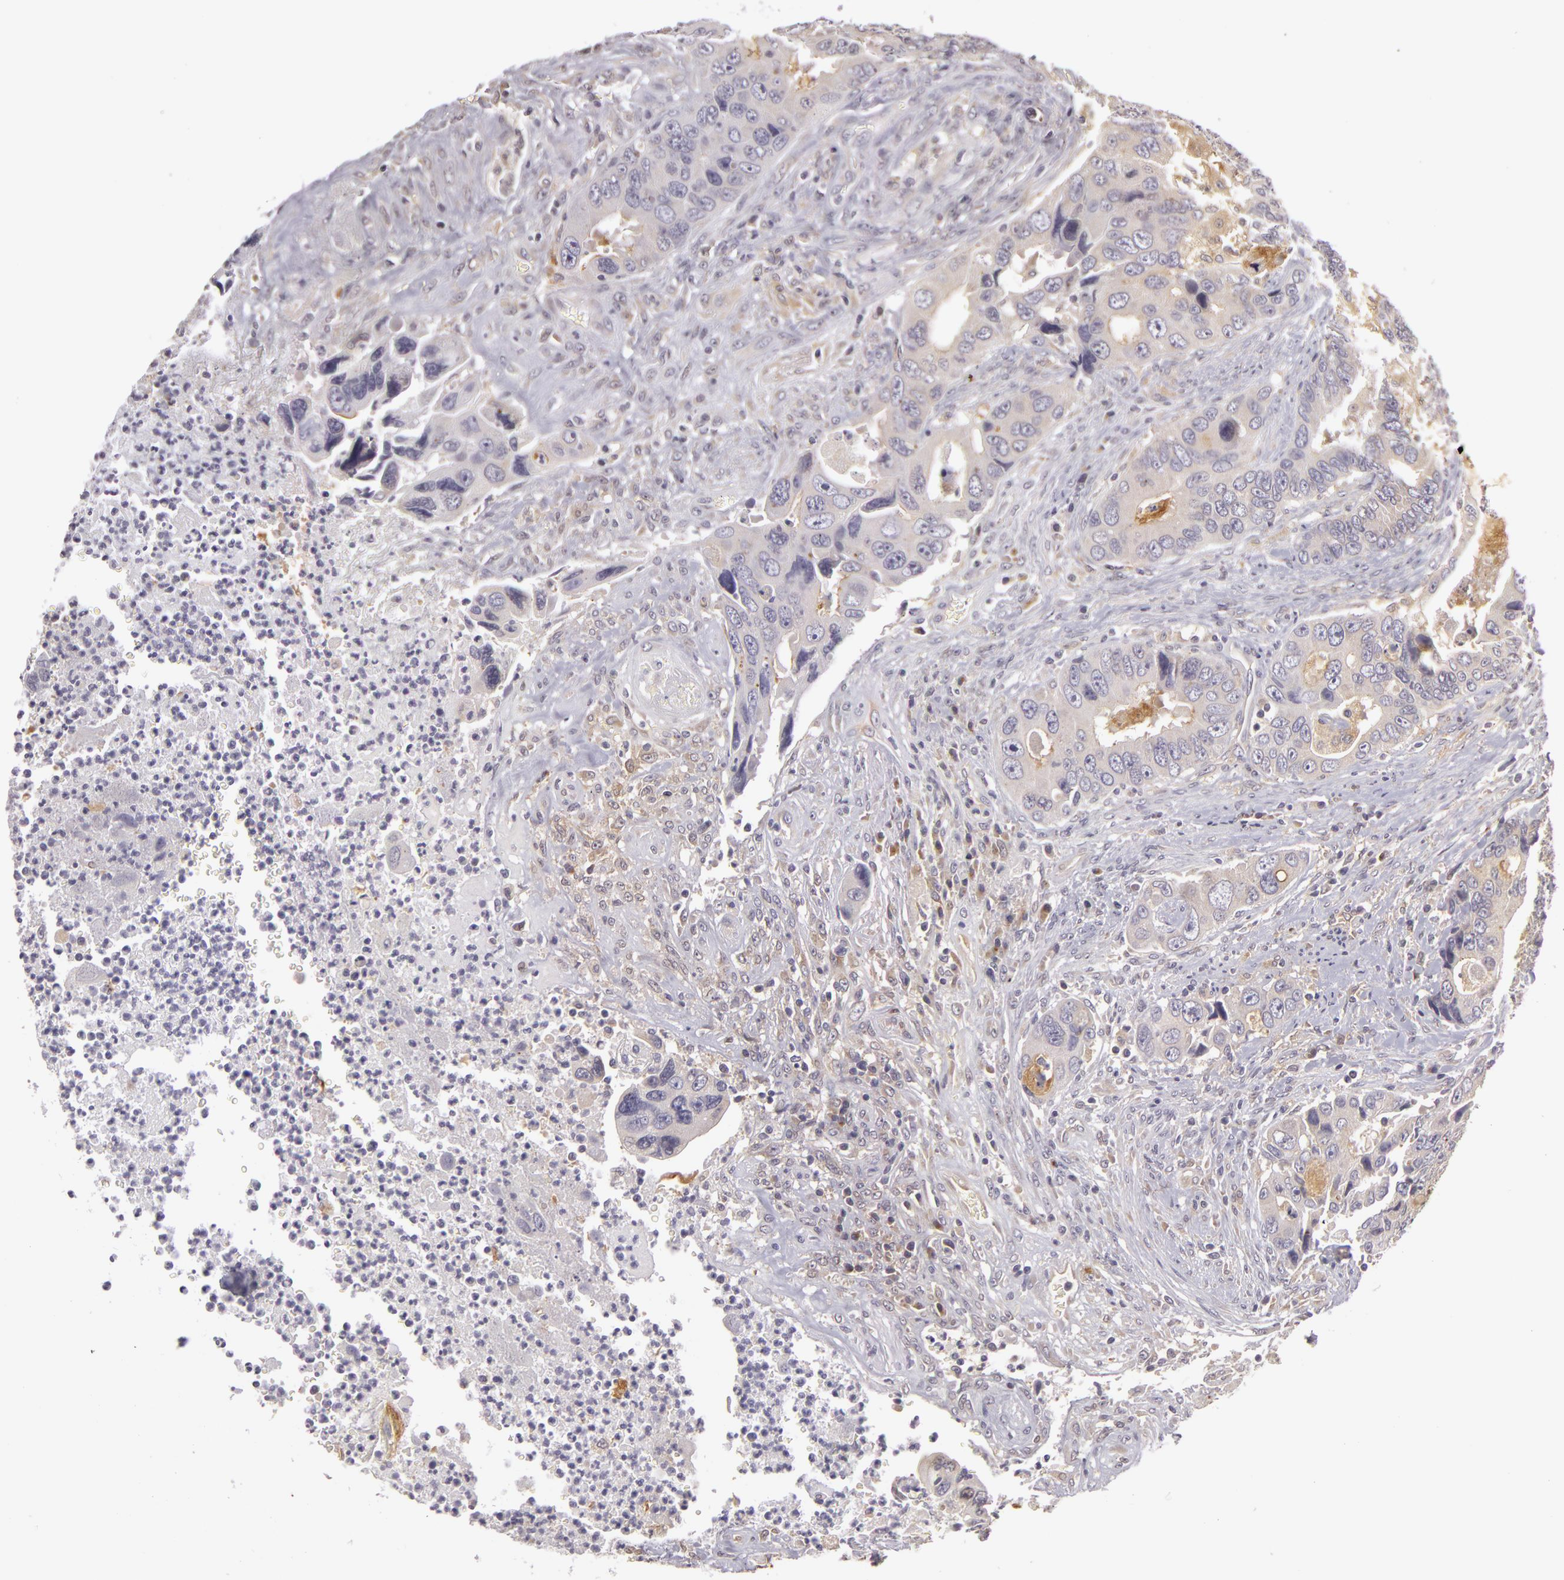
{"staining": {"intensity": "weak", "quantity": ">75%", "location": "cytoplasmic/membranous"}, "tissue": "colorectal cancer", "cell_type": "Tumor cells", "image_type": "cancer", "snomed": [{"axis": "morphology", "description": "Adenocarcinoma, NOS"}, {"axis": "topography", "description": "Rectum"}], "caption": "The image displays a brown stain indicating the presence of a protein in the cytoplasmic/membranous of tumor cells in colorectal adenocarcinoma.", "gene": "ZNF229", "patient": {"sex": "female", "age": 67}}